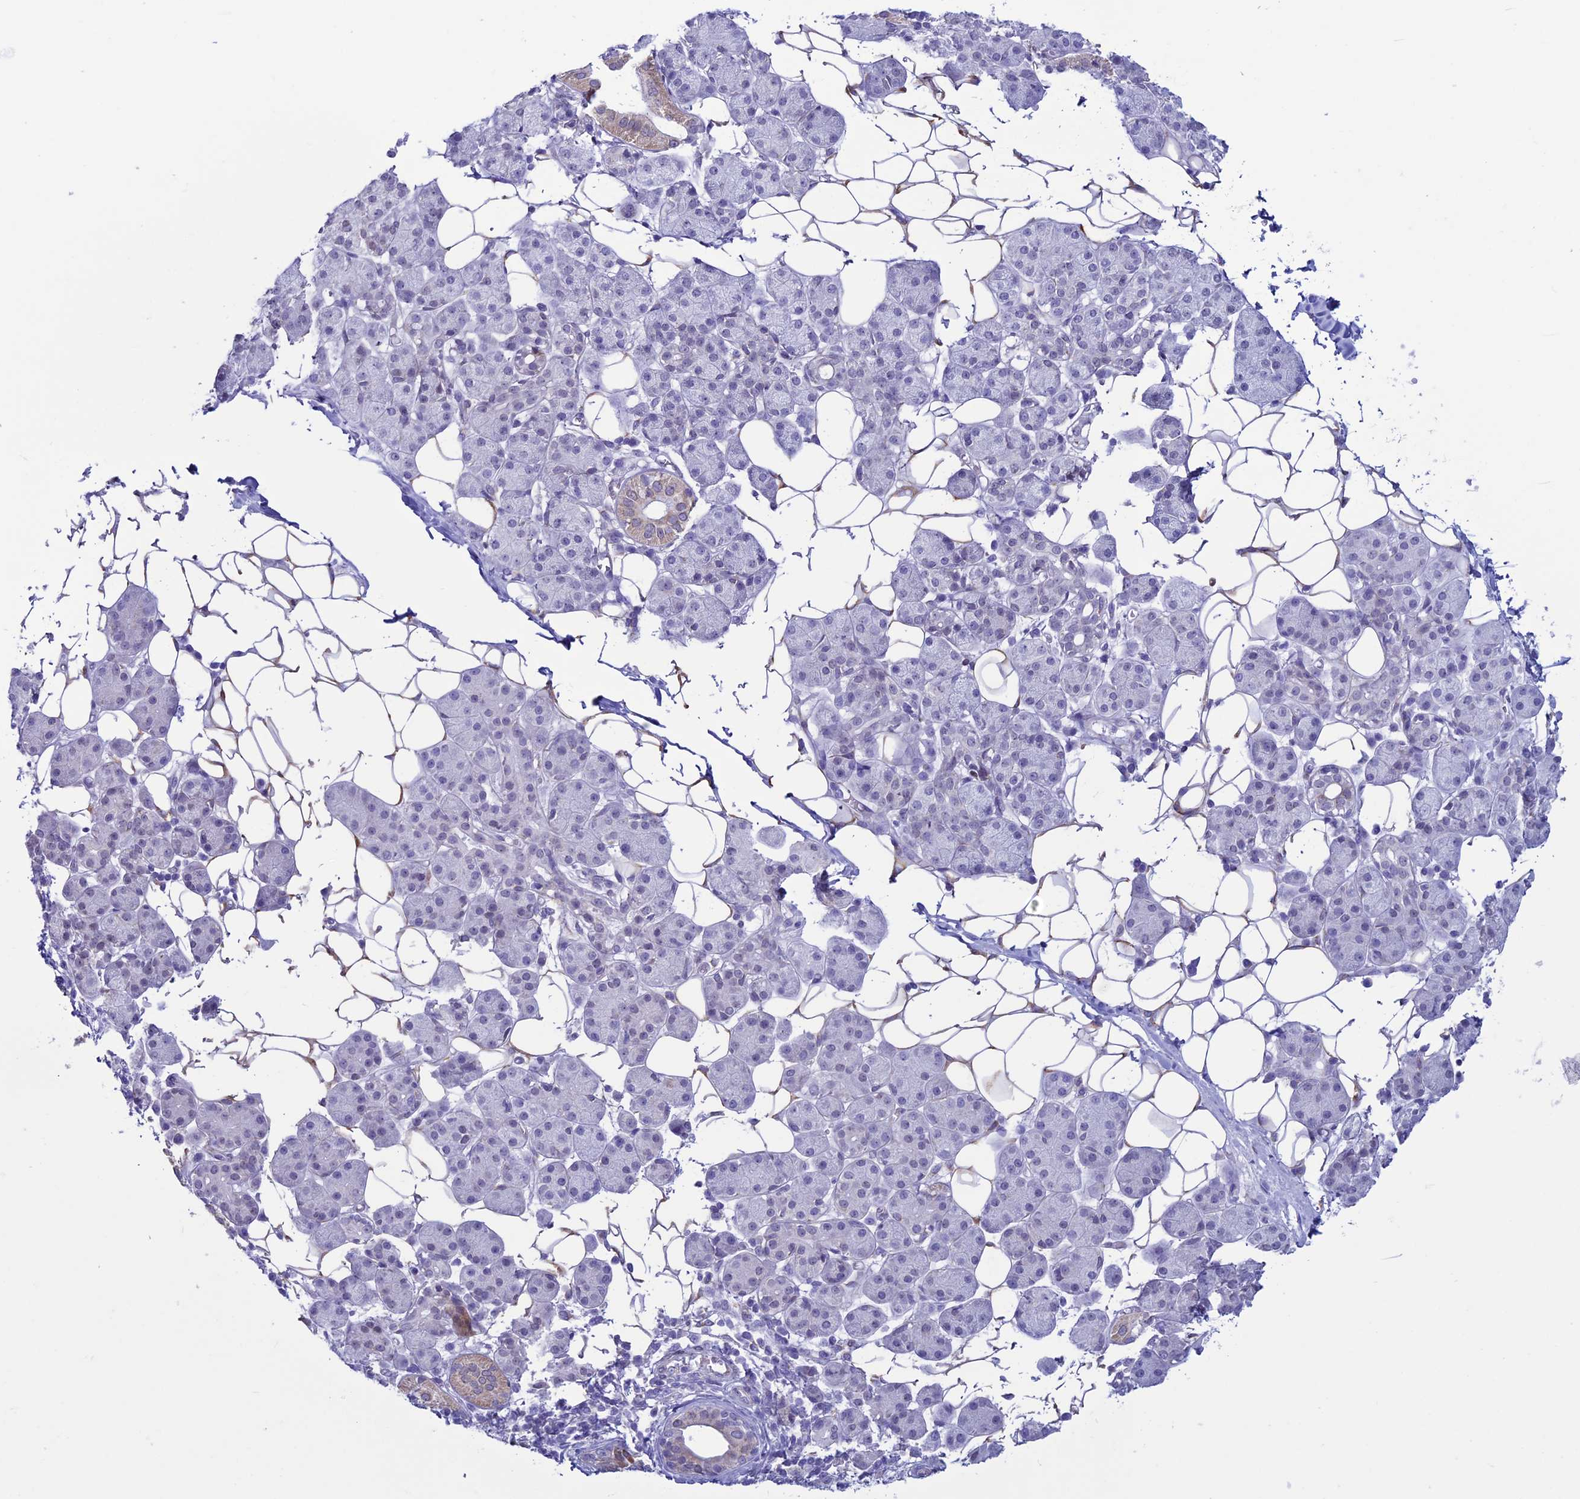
{"staining": {"intensity": "weak", "quantity": "<25%", "location": "cytoplasmic/membranous"}, "tissue": "salivary gland", "cell_type": "Glandular cells", "image_type": "normal", "snomed": [{"axis": "morphology", "description": "Normal tissue, NOS"}, {"axis": "topography", "description": "Salivary gland"}], "caption": "This is an immunohistochemistry micrograph of unremarkable salivary gland. There is no staining in glandular cells.", "gene": "CFAP210", "patient": {"sex": "female", "age": 33}}